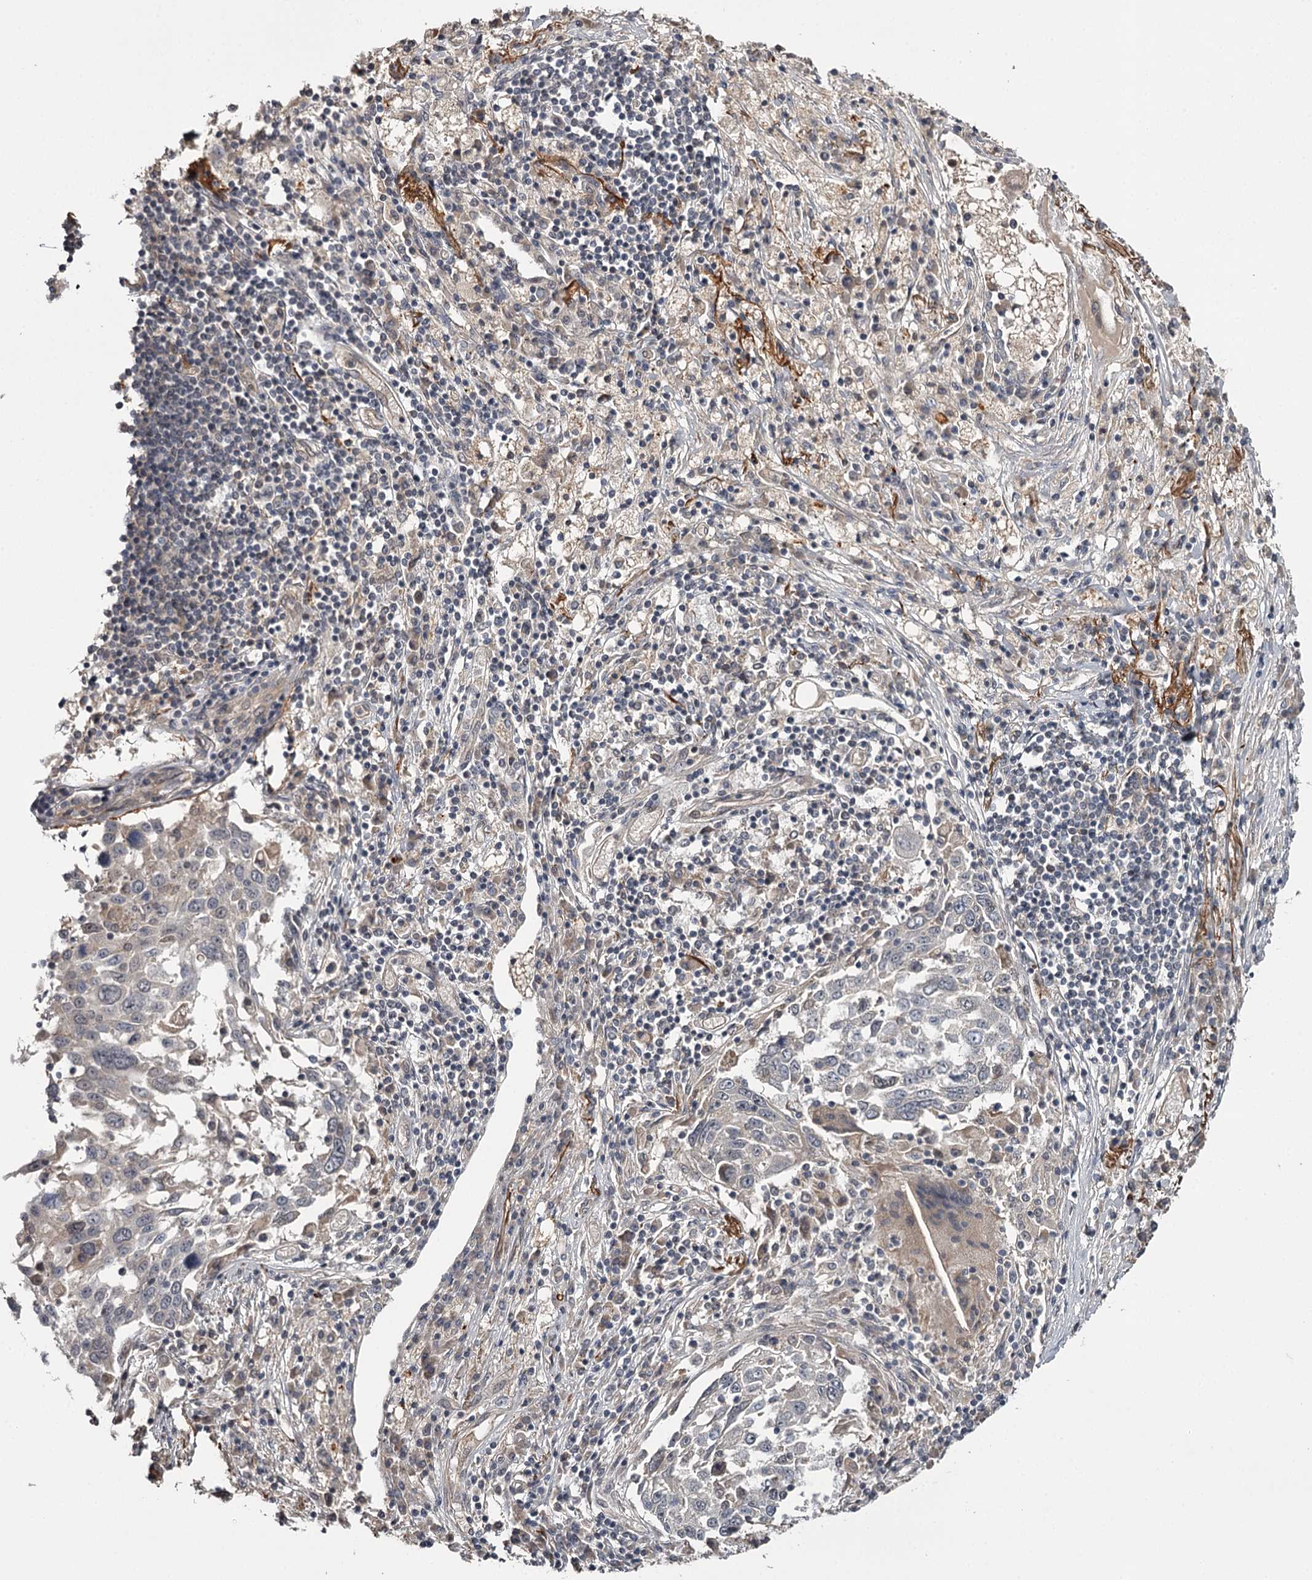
{"staining": {"intensity": "negative", "quantity": "none", "location": "none"}, "tissue": "lung cancer", "cell_type": "Tumor cells", "image_type": "cancer", "snomed": [{"axis": "morphology", "description": "Squamous cell carcinoma, NOS"}, {"axis": "topography", "description": "Lung"}], "caption": "IHC image of neoplastic tissue: lung squamous cell carcinoma stained with DAB shows no significant protein staining in tumor cells.", "gene": "CWF19L2", "patient": {"sex": "male", "age": 65}}